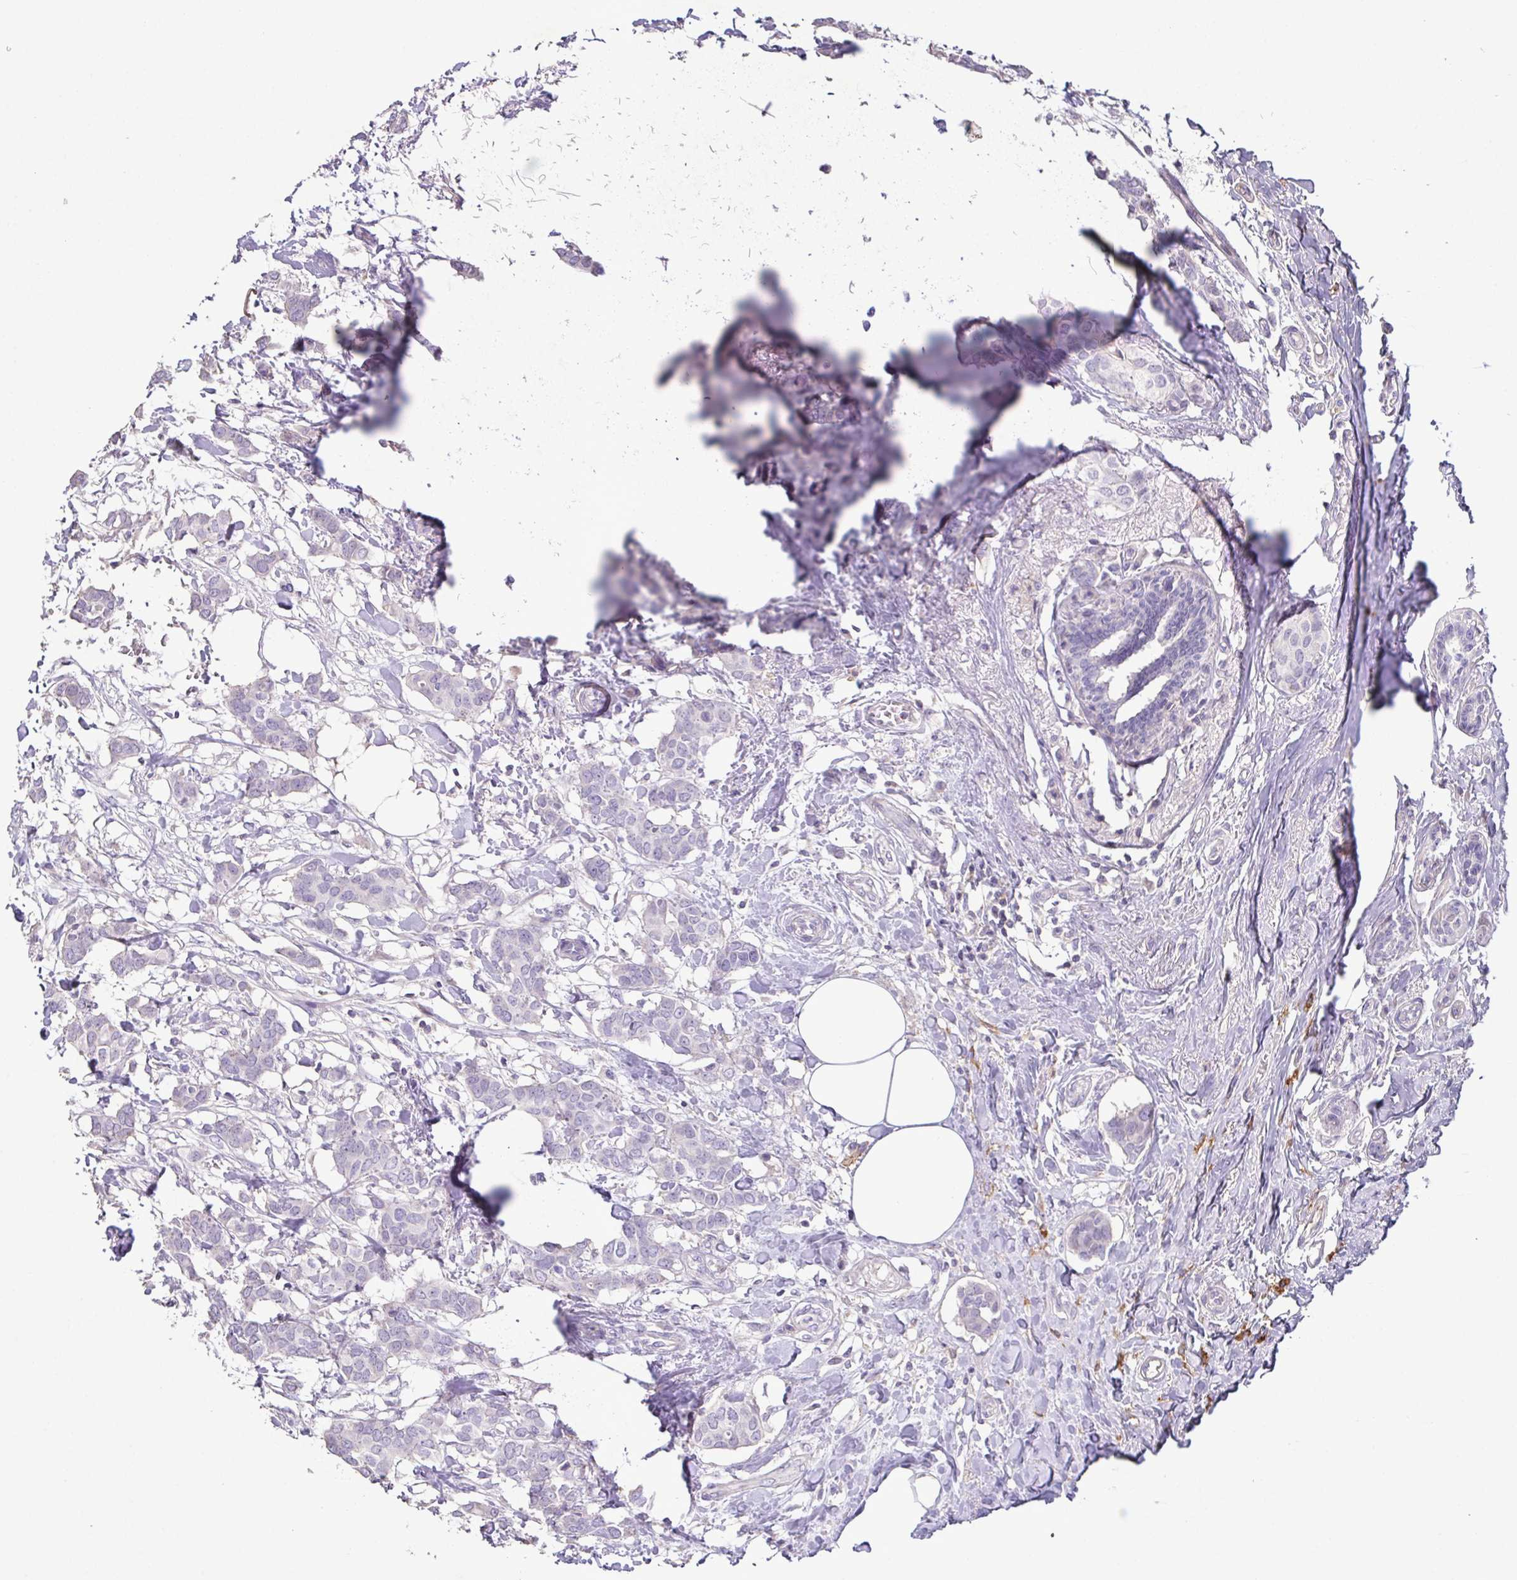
{"staining": {"intensity": "negative", "quantity": "none", "location": "none"}, "tissue": "breast cancer", "cell_type": "Tumor cells", "image_type": "cancer", "snomed": [{"axis": "morphology", "description": "Duct carcinoma"}, {"axis": "topography", "description": "Breast"}], "caption": "A histopathology image of human infiltrating ductal carcinoma (breast) is negative for staining in tumor cells.", "gene": "MARCO", "patient": {"sex": "female", "age": 62}}